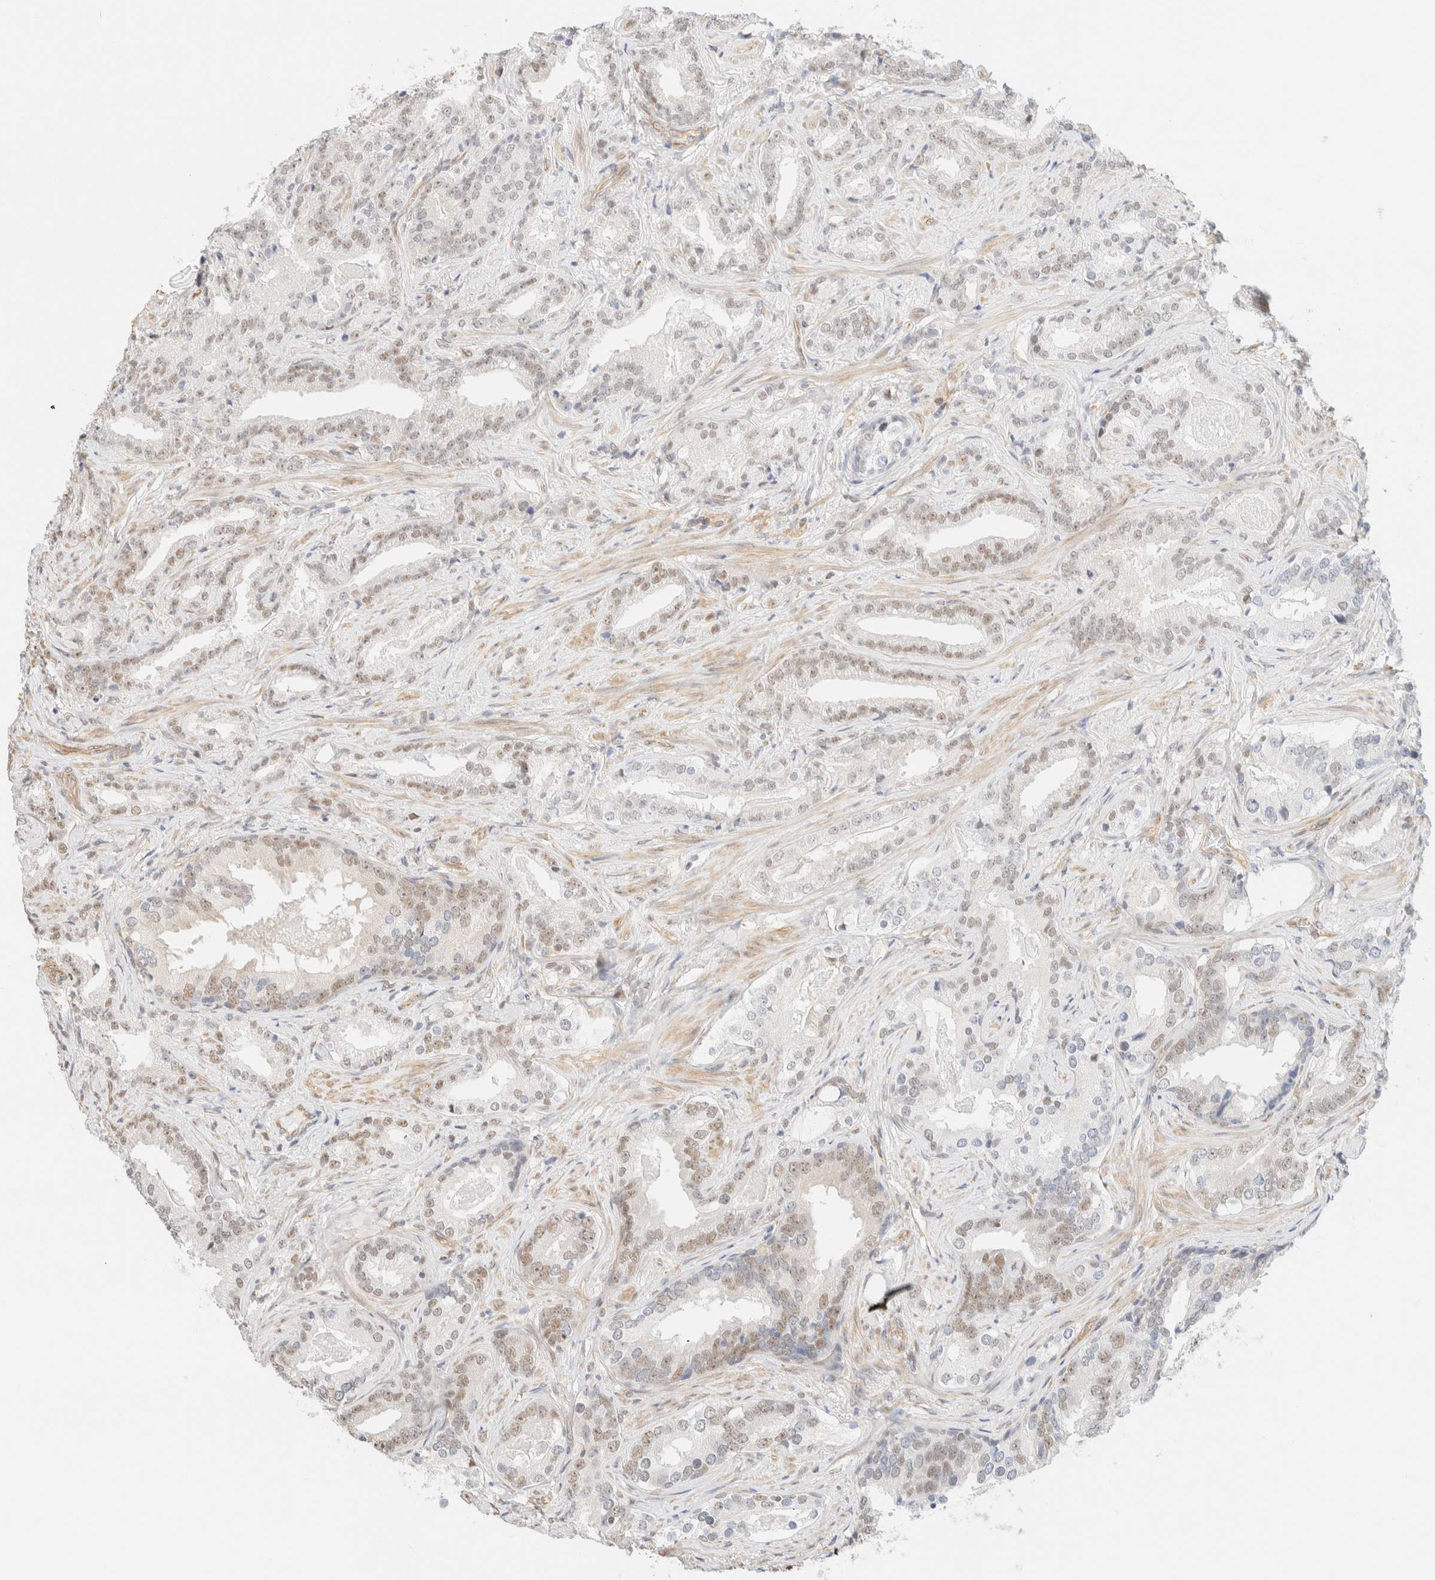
{"staining": {"intensity": "weak", "quantity": "25%-75%", "location": "nuclear"}, "tissue": "prostate cancer", "cell_type": "Tumor cells", "image_type": "cancer", "snomed": [{"axis": "morphology", "description": "Adenocarcinoma, Low grade"}, {"axis": "topography", "description": "Prostate"}], "caption": "This photomicrograph exhibits immunohistochemistry staining of adenocarcinoma (low-grade) (prostate), with low weak nuclear positivity in about 25%-75% of tumor cells.", "gene": "ARID5A", "patient": {"sex": "male", "age": 67}}